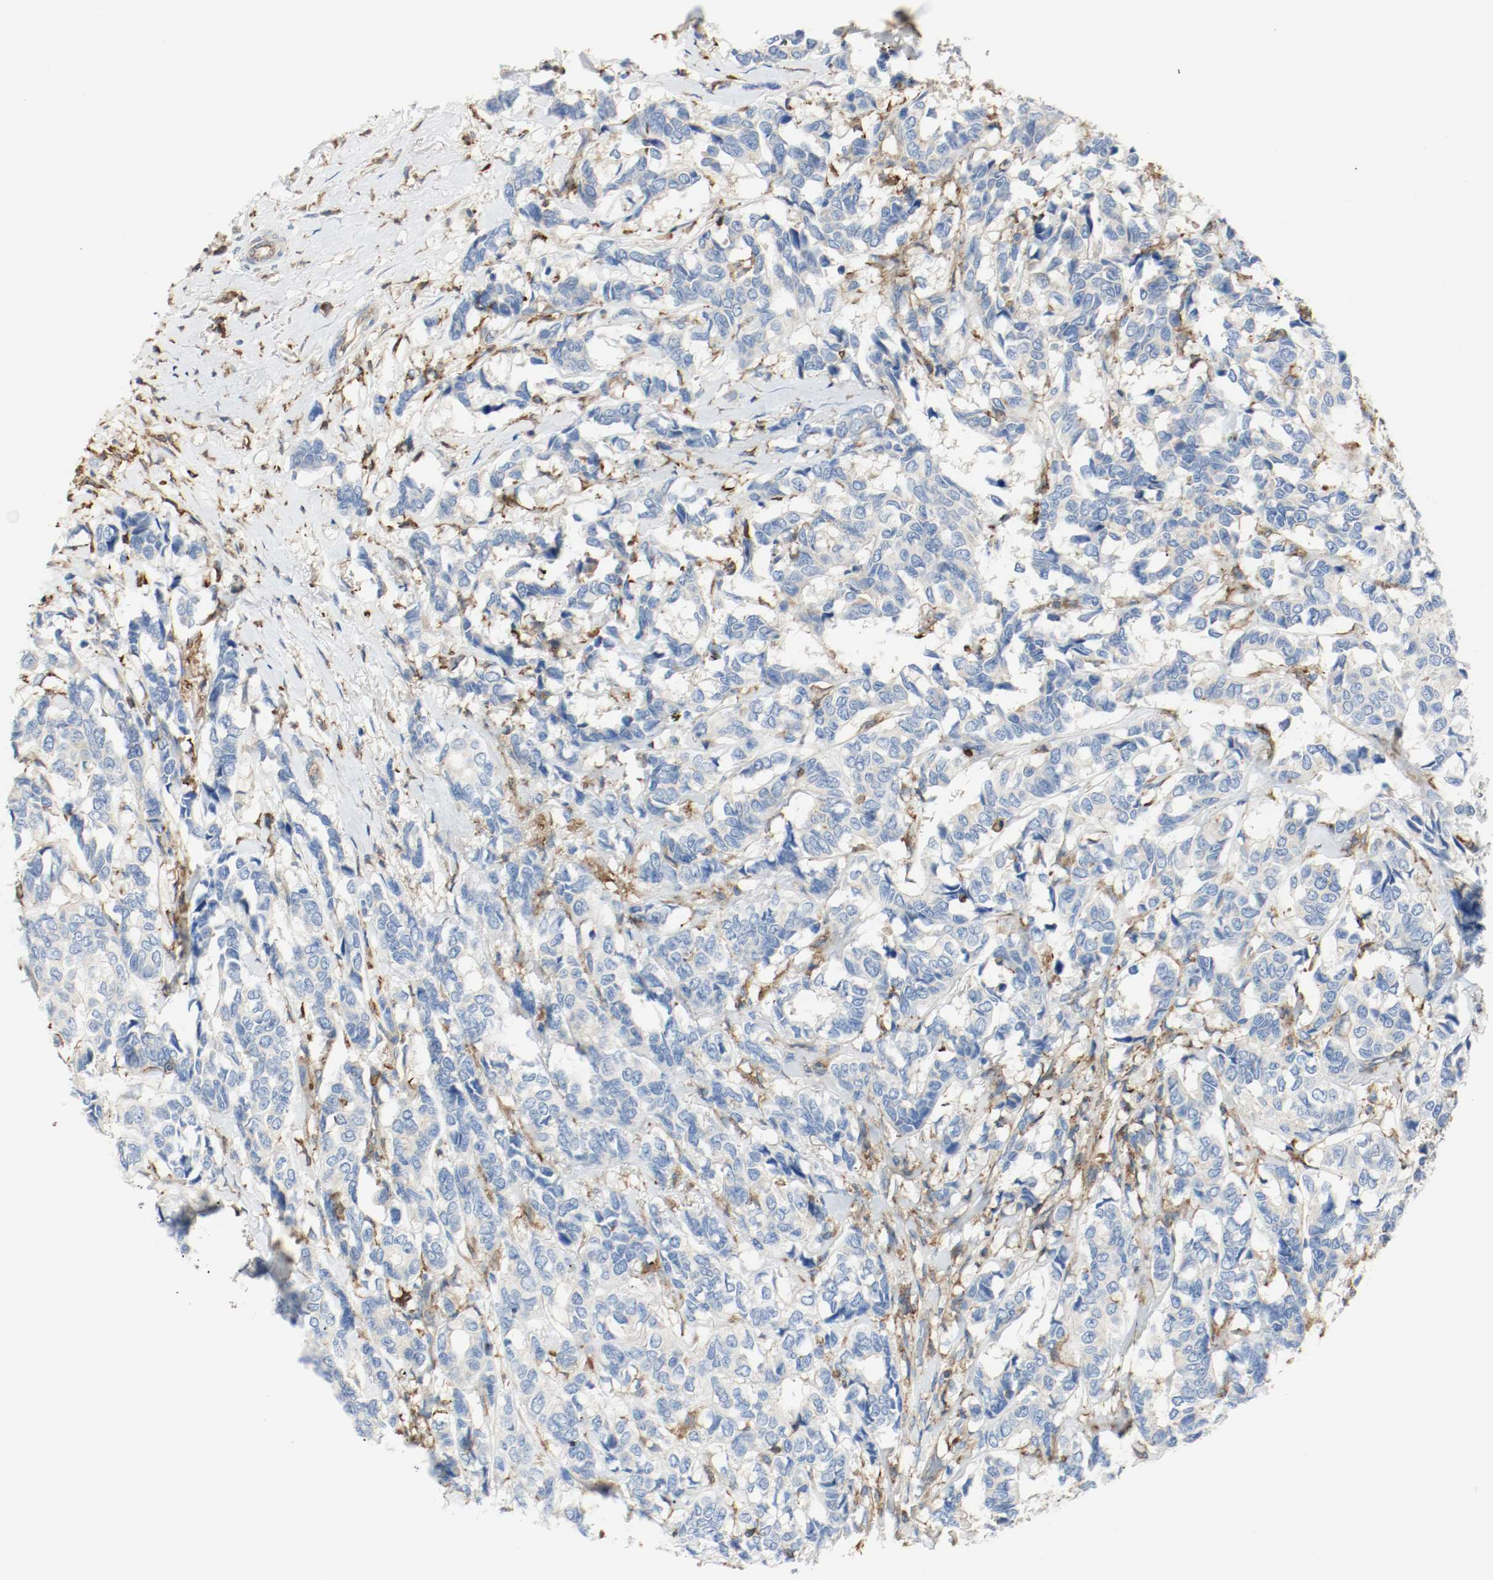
{"staining": {"intensity": "negative", "quantity": "none", "location": "none"}, "tissue": "breast cancer", "cell_type": "Tumor cells", "image_type": "cancer", "snomed": [{"axis": "morphology", "description": "Duct carcinoma"}, {"axis": "topography", "description": "Breast"}], "caption": "The micrograph reveals no staining of tumor cells in invasive ductal carcinoma (breast). The staining was performed using DAB (3,3'-diaminobenzidine) to visualize the protein expression in brown, while the nuclei were stained in blue with hematoxylin (Magnification: 20x).", "gene": "ARPC1B", "patient": {"sex": "female", "age": 87}}